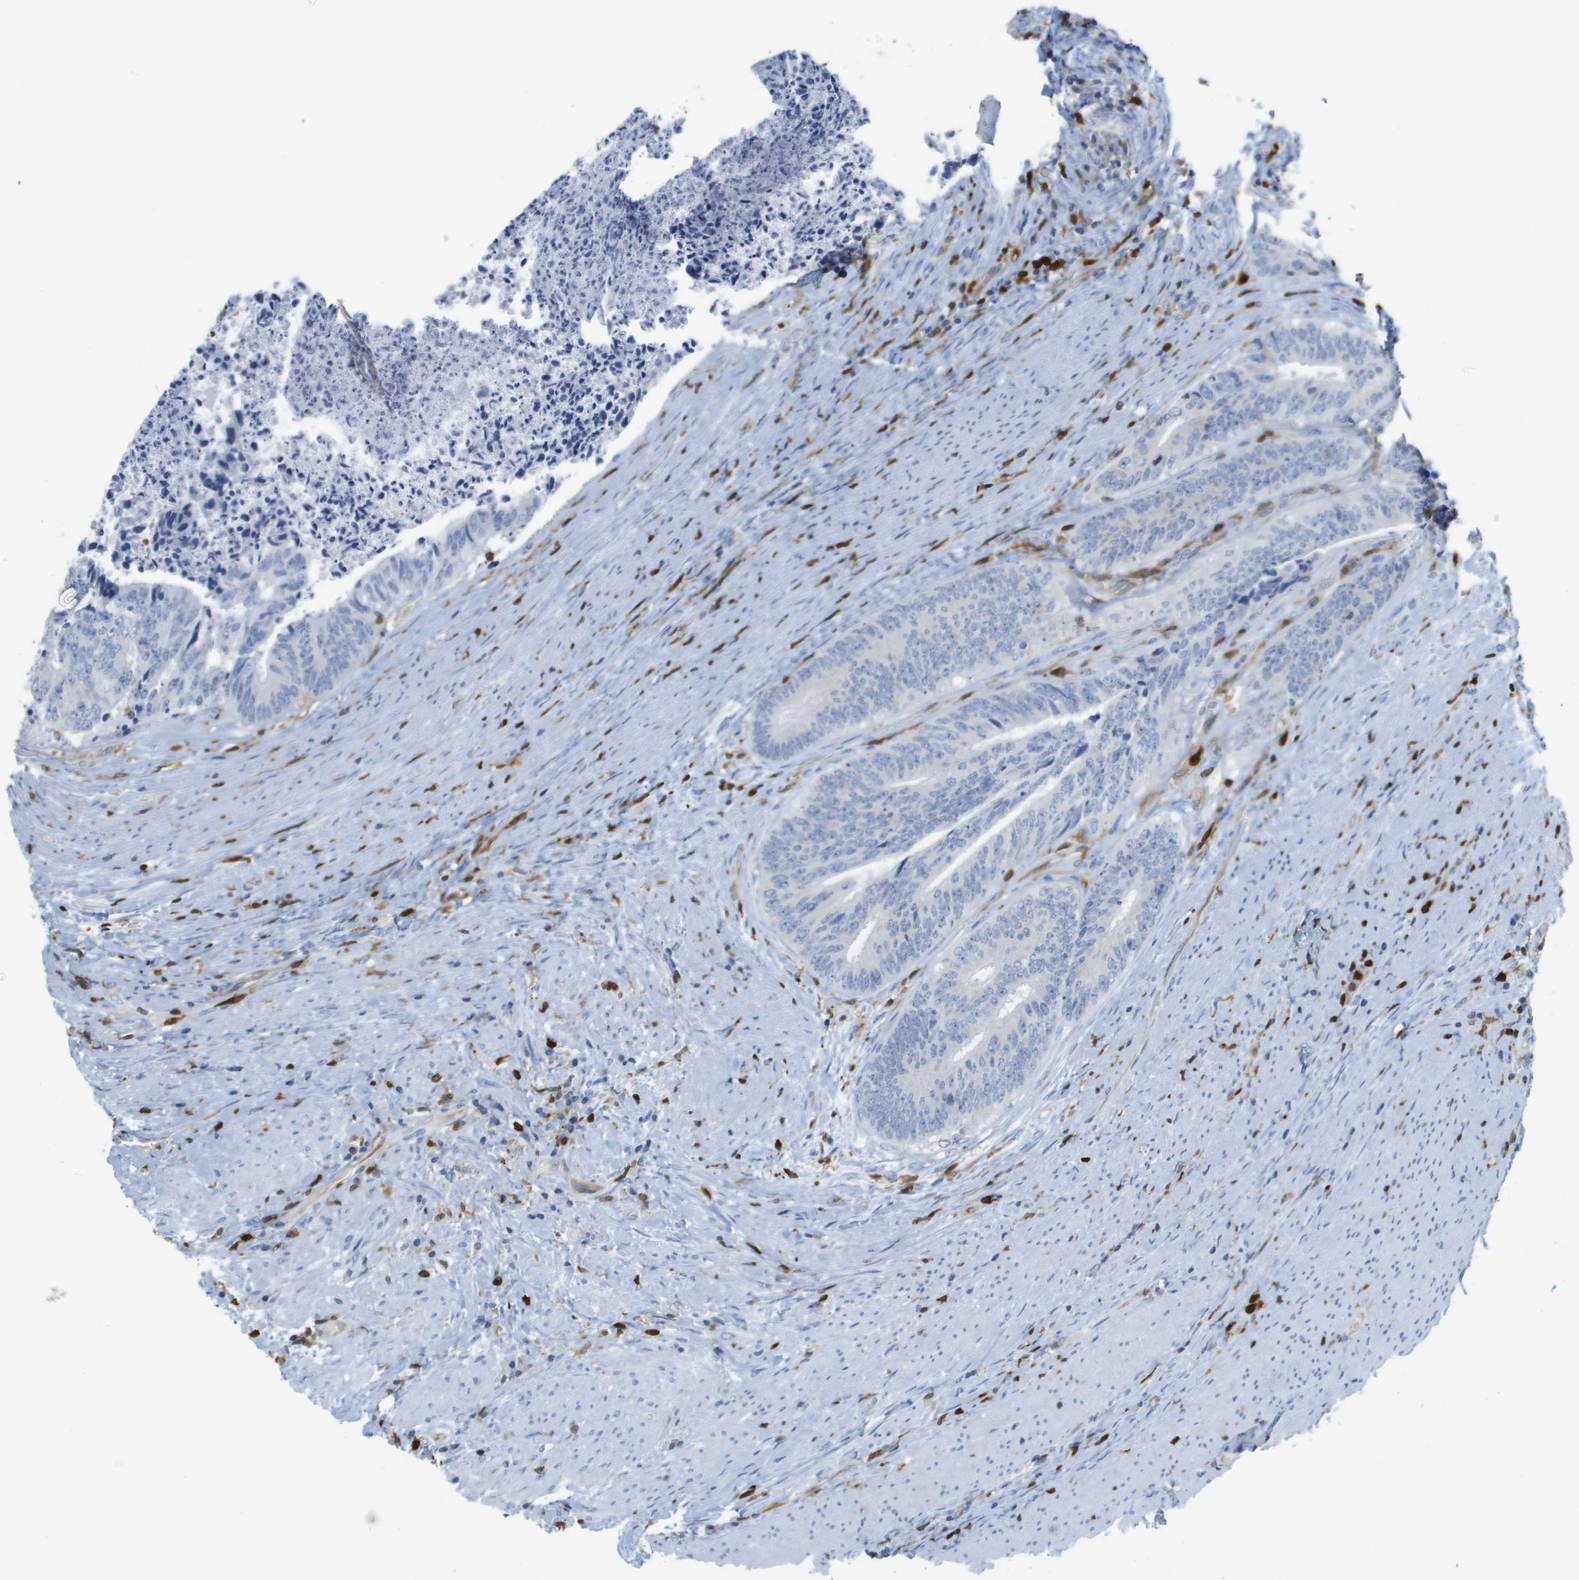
{"staining": {"intensity": "negative", "quantity": "none", "location": "none"}, "tissue": "colorectal cancer", "cell_type": "Tumor cells", "image_type": "cancer", "snomed": [{"axis": "morphology", "description": "Adenocarcinoma, NOS"}, {"axis": "topography", "description": "Rectum"}], "caption": "A photomicrograph of human colorectal cancer is negative for staining in tumor cells. The staining is performed using DAB brown chromogen with nuclei counter-stained in using hematoxylin.", "gene": "DOCK5", "patient": {"sex": "male", "age": 72}}